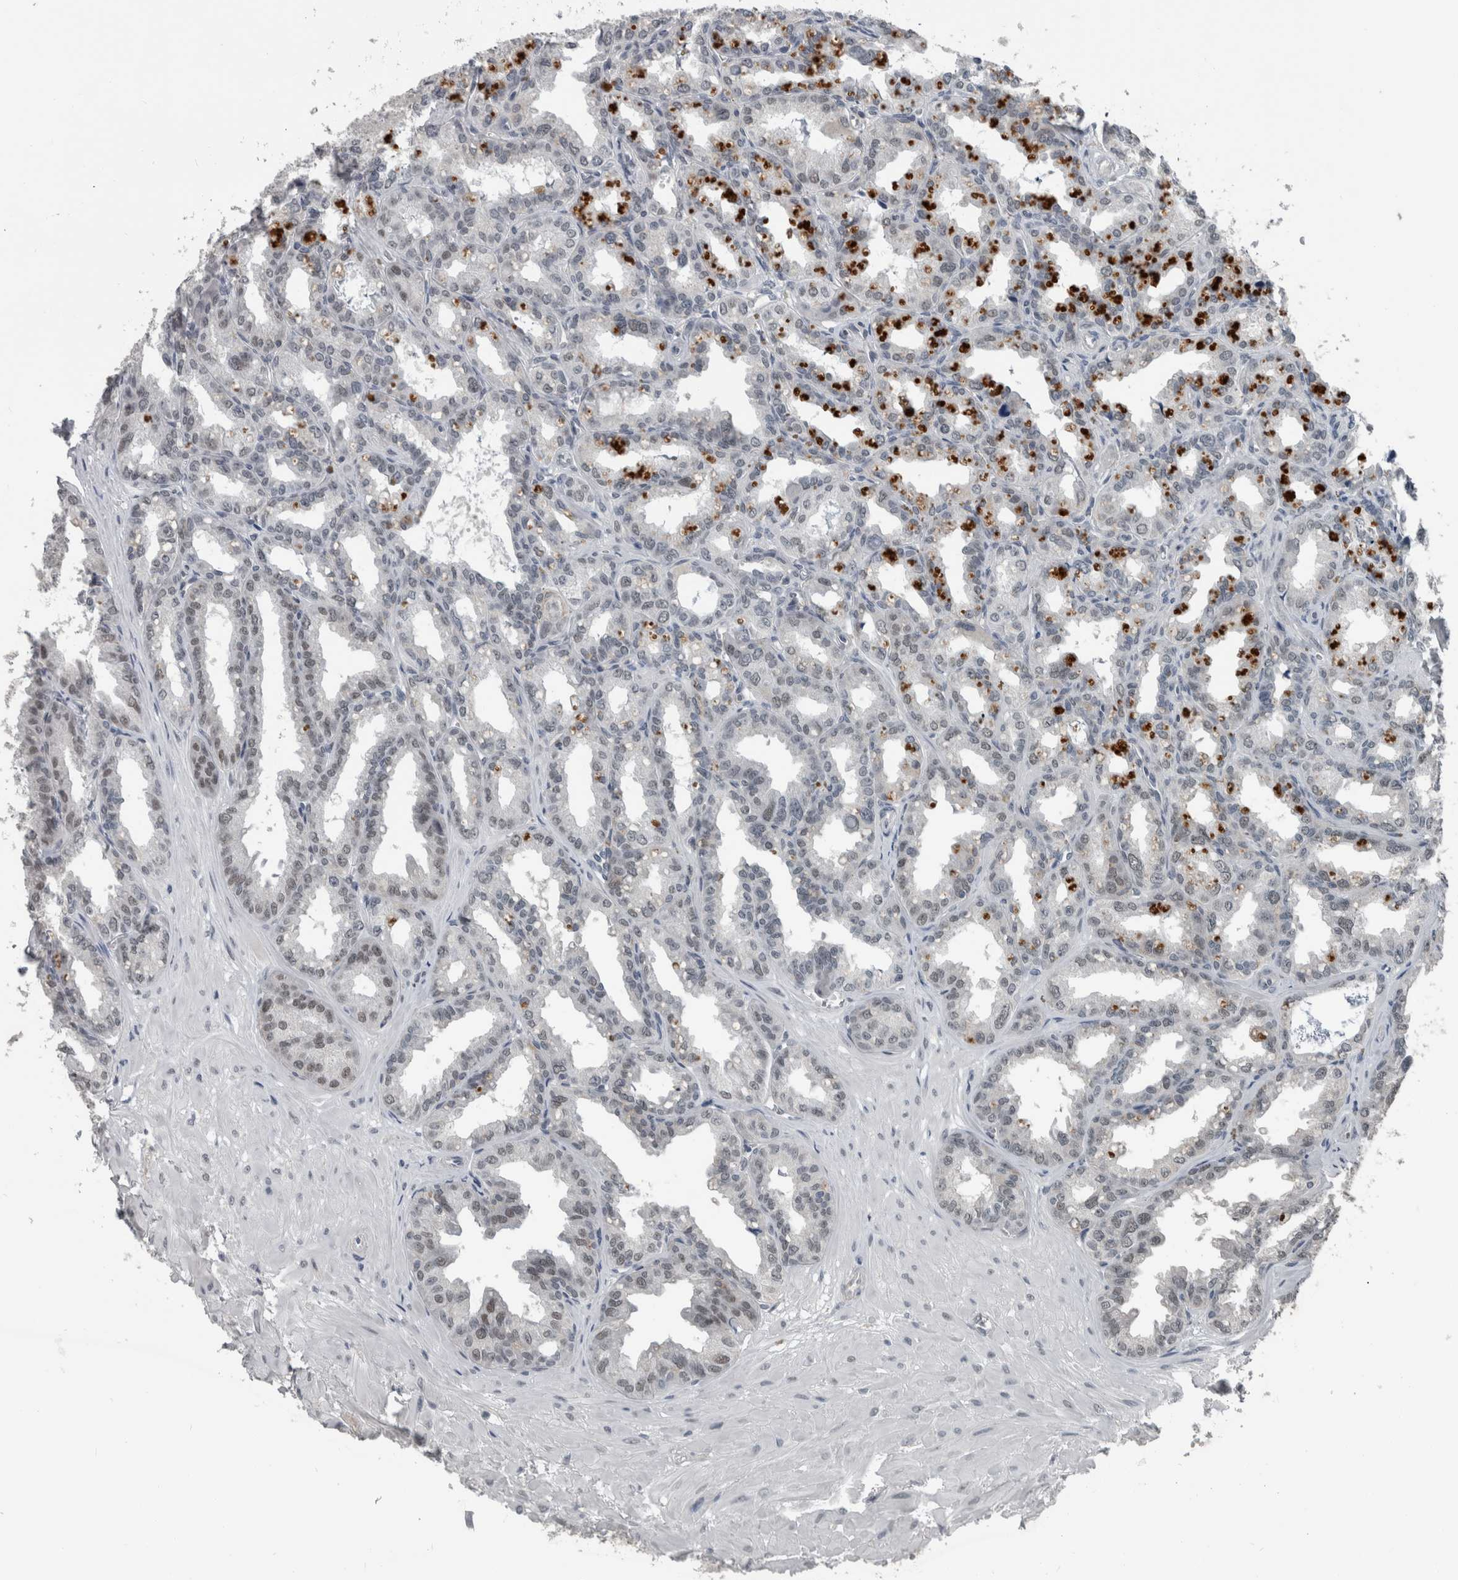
{"staining": {"intensity": "weak", "quantity": "<25%", "location": "nuclear"}, "tissue": "seminal vesicle", "cell_type": "Glandular cells", "image_type": "normal", "snomed": [{"axis": "morphology", "description": "Normal tissue, NOS"}, {"axis": "topography", "description": "Prostate"}, {"axis": "topography", "description": "Seminal veicle"}], "caption": "The IHC photomicrograph has no significant expression in glandular cells of seminal vesicle. The staining was performed using DAB to visualize the protein expression in brown, while the nuclei were stained in blue with hematoxylin (Magnification: 20x).", "gene": "ZBTB21", "patient": {"sex": "male", "age": 51}}